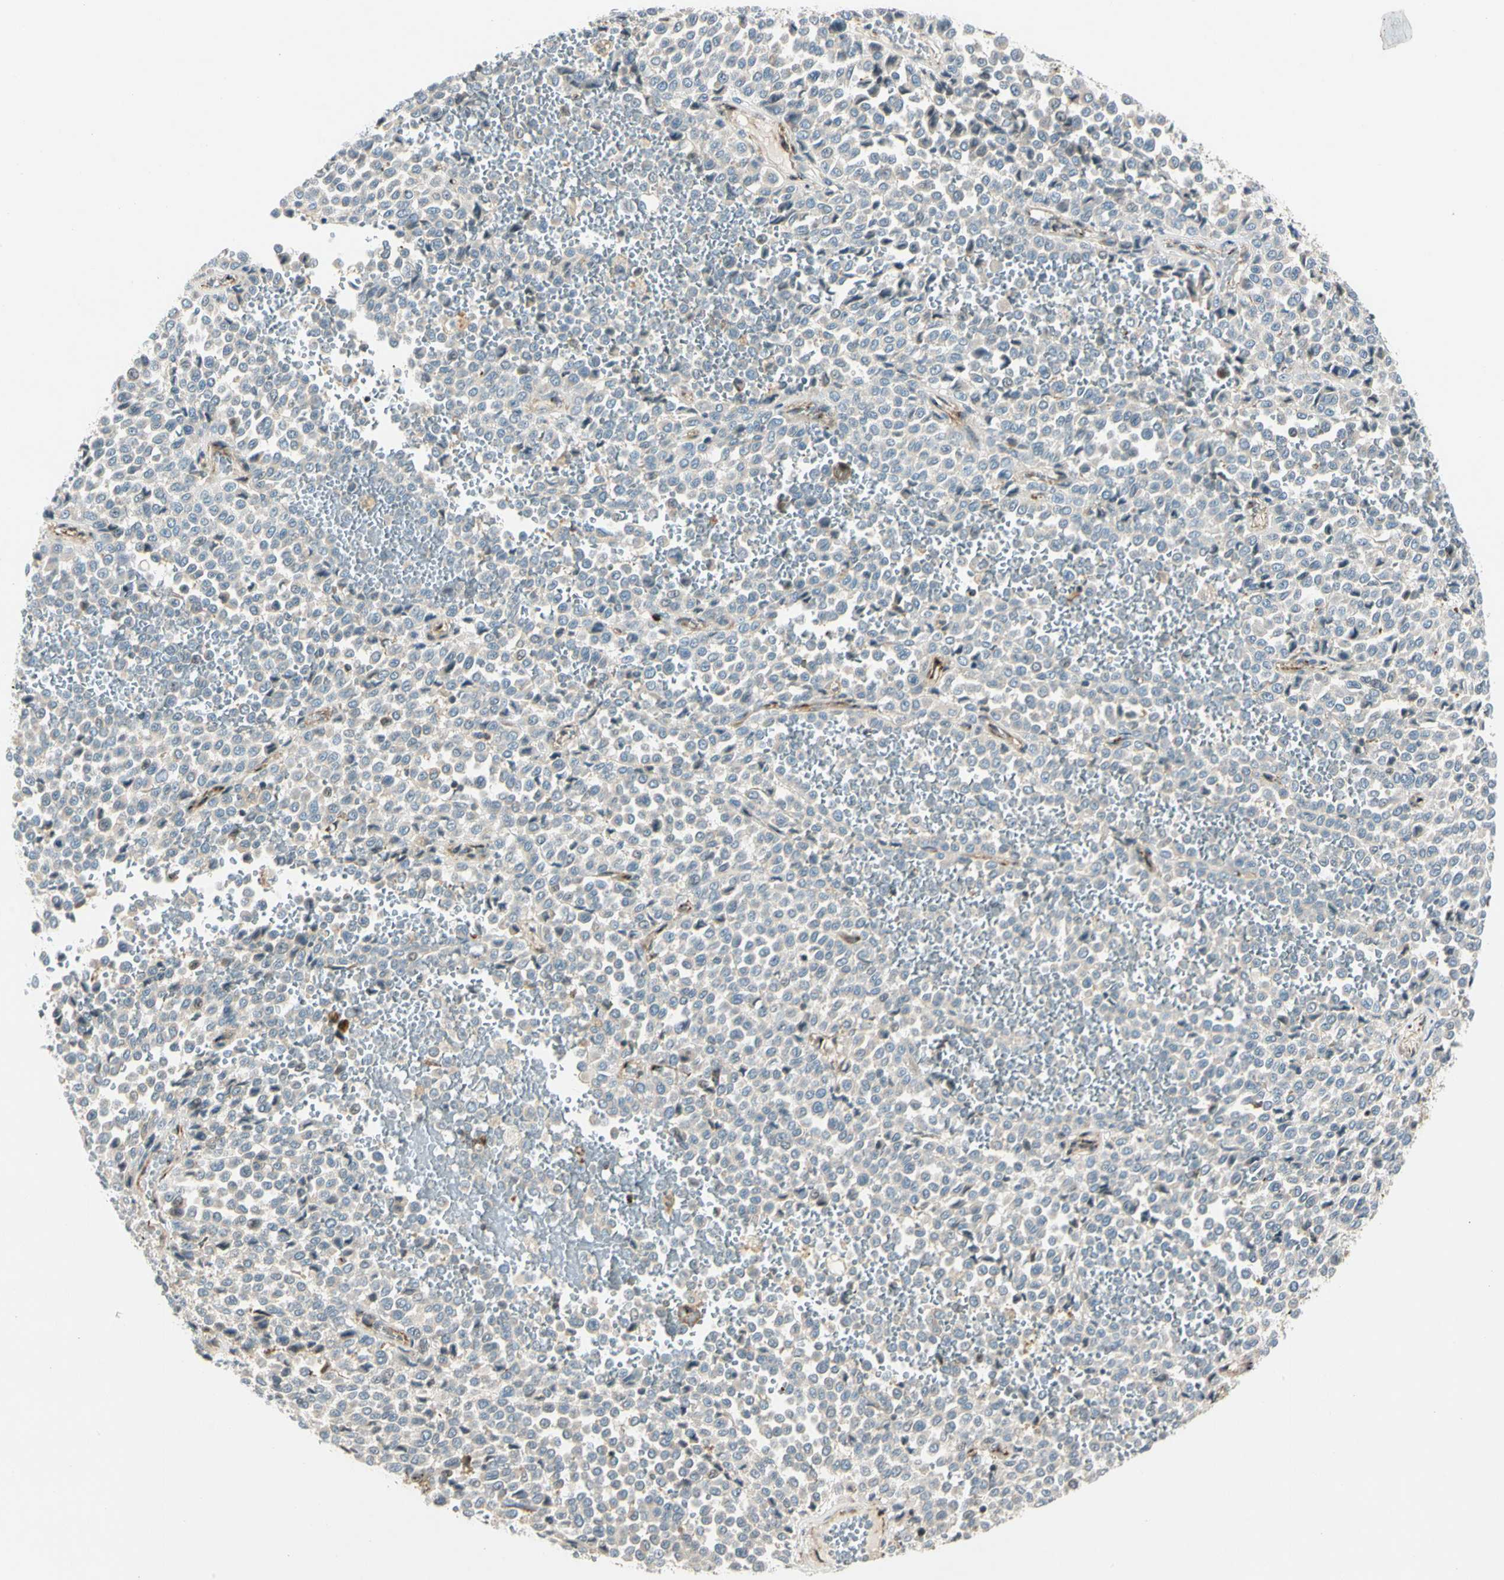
{"staining": {"intensity": "negative", "quantity": "none", "location": "none"}, "tissue": "melanoma", "cell_type": "Tumor cells", "image_type": "cancer", "snomed": [{"axis": "morphology", "description": "Malignant melanoma, Metastatic site"}, {"axis": "topography", "description": "Pancreas"}], "caption": "Human malignant melanoma (metastatic site) stained for a protein using immunohistochemistry (IHC) reveals no positivity in tumor cells.", "gene": "CDH6", "patient": {"sex": "female", "age": 30}}